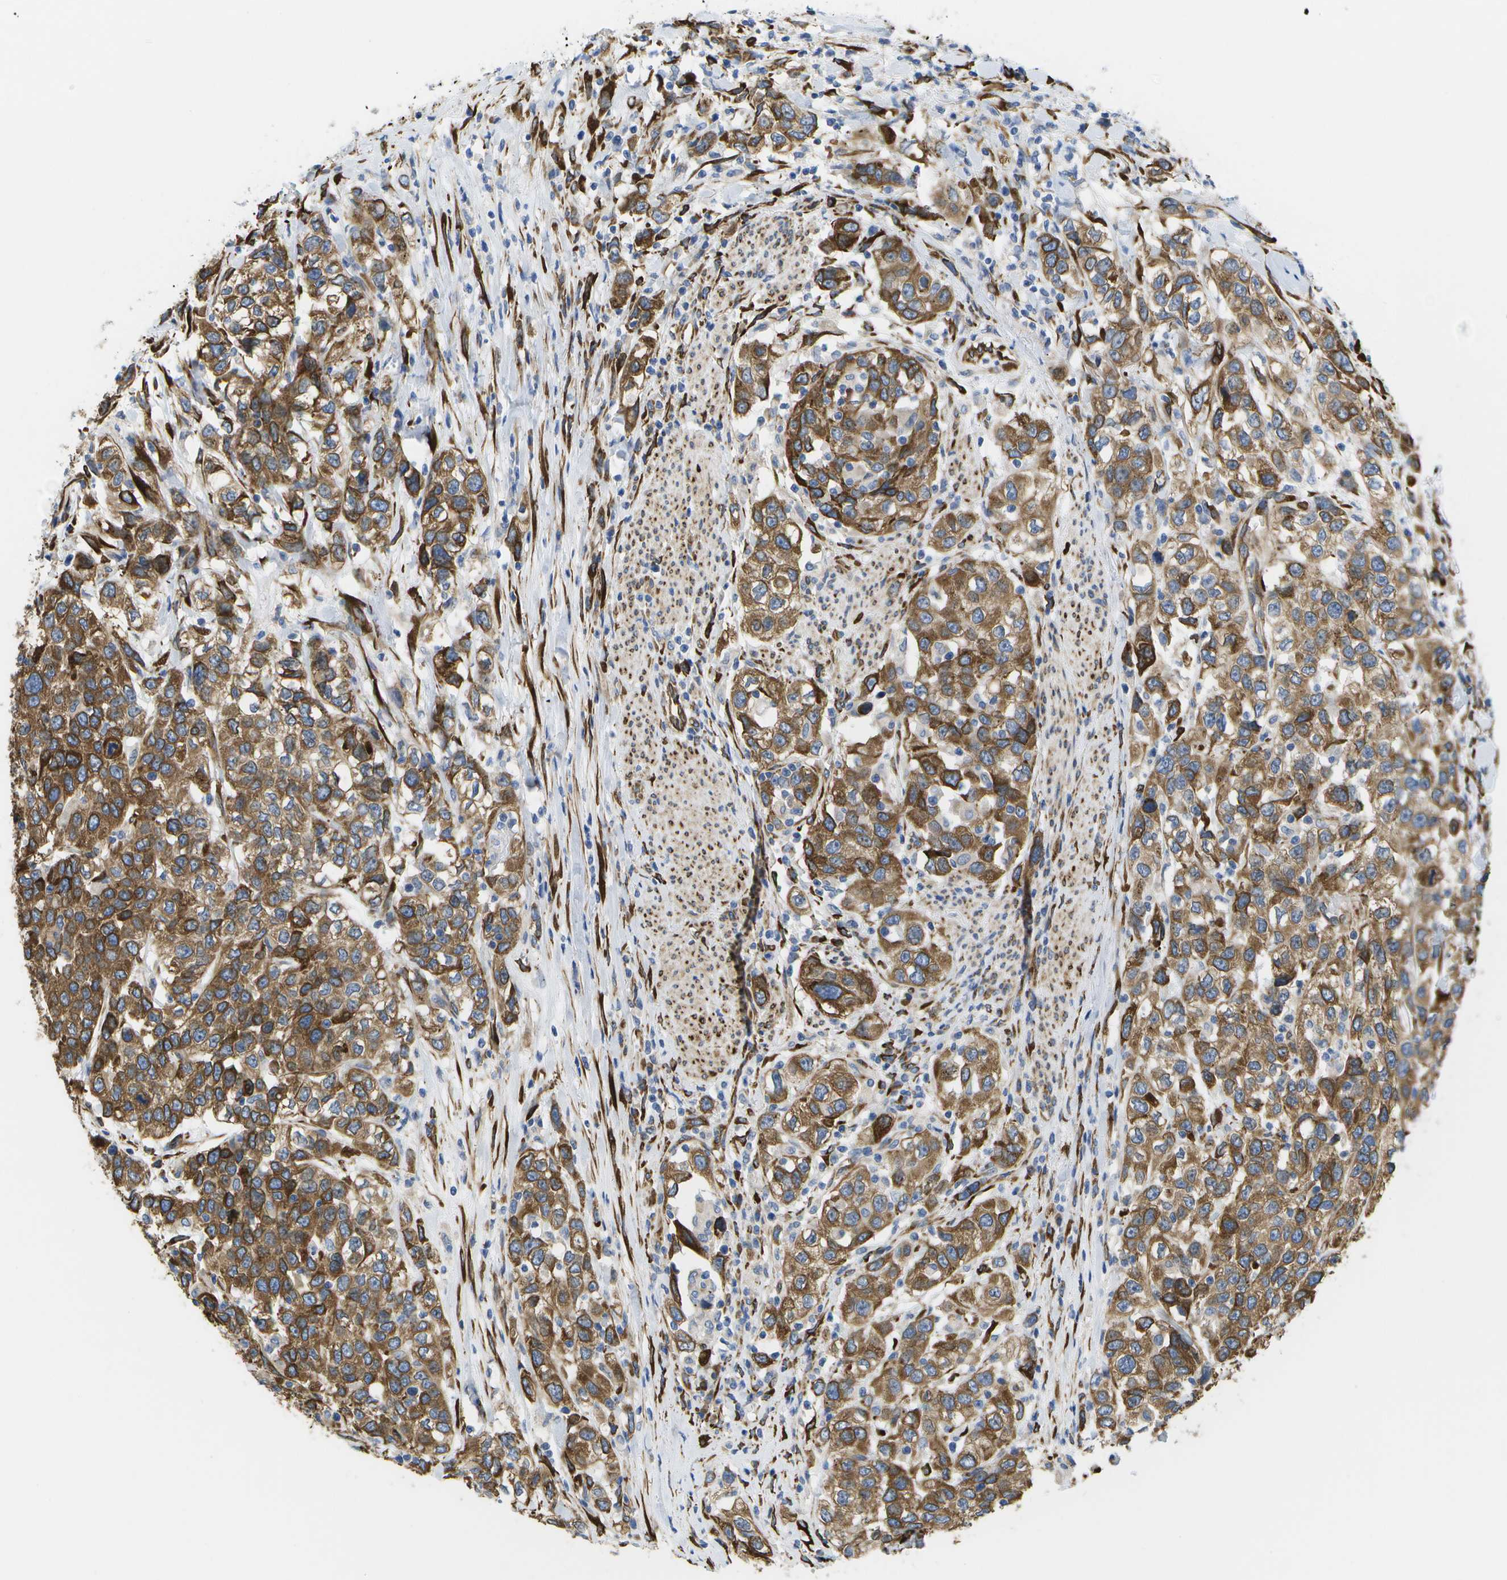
{"staining": {"intensity": "strong", "quantity": ">75%", "location": "cytoplasmic/membranous"}, "tissue": "urothelial cancer", "cell_type": "Tumor cells", "image_type": "cancer", "snomed": [{"axis": "morphology", "description": "Urothelial carcinoma, High grade"}, {"axis": "topography", "description": "Urinary bladder"}], "caption": "IHC (DAB) staining of urothelial cancer exhibits strong cytoplasmic/membranous protein staining in approximately >75% of tumor cells.", "gene": "ZDHHC17", "patient": {"sex": "female", "age": 80}}